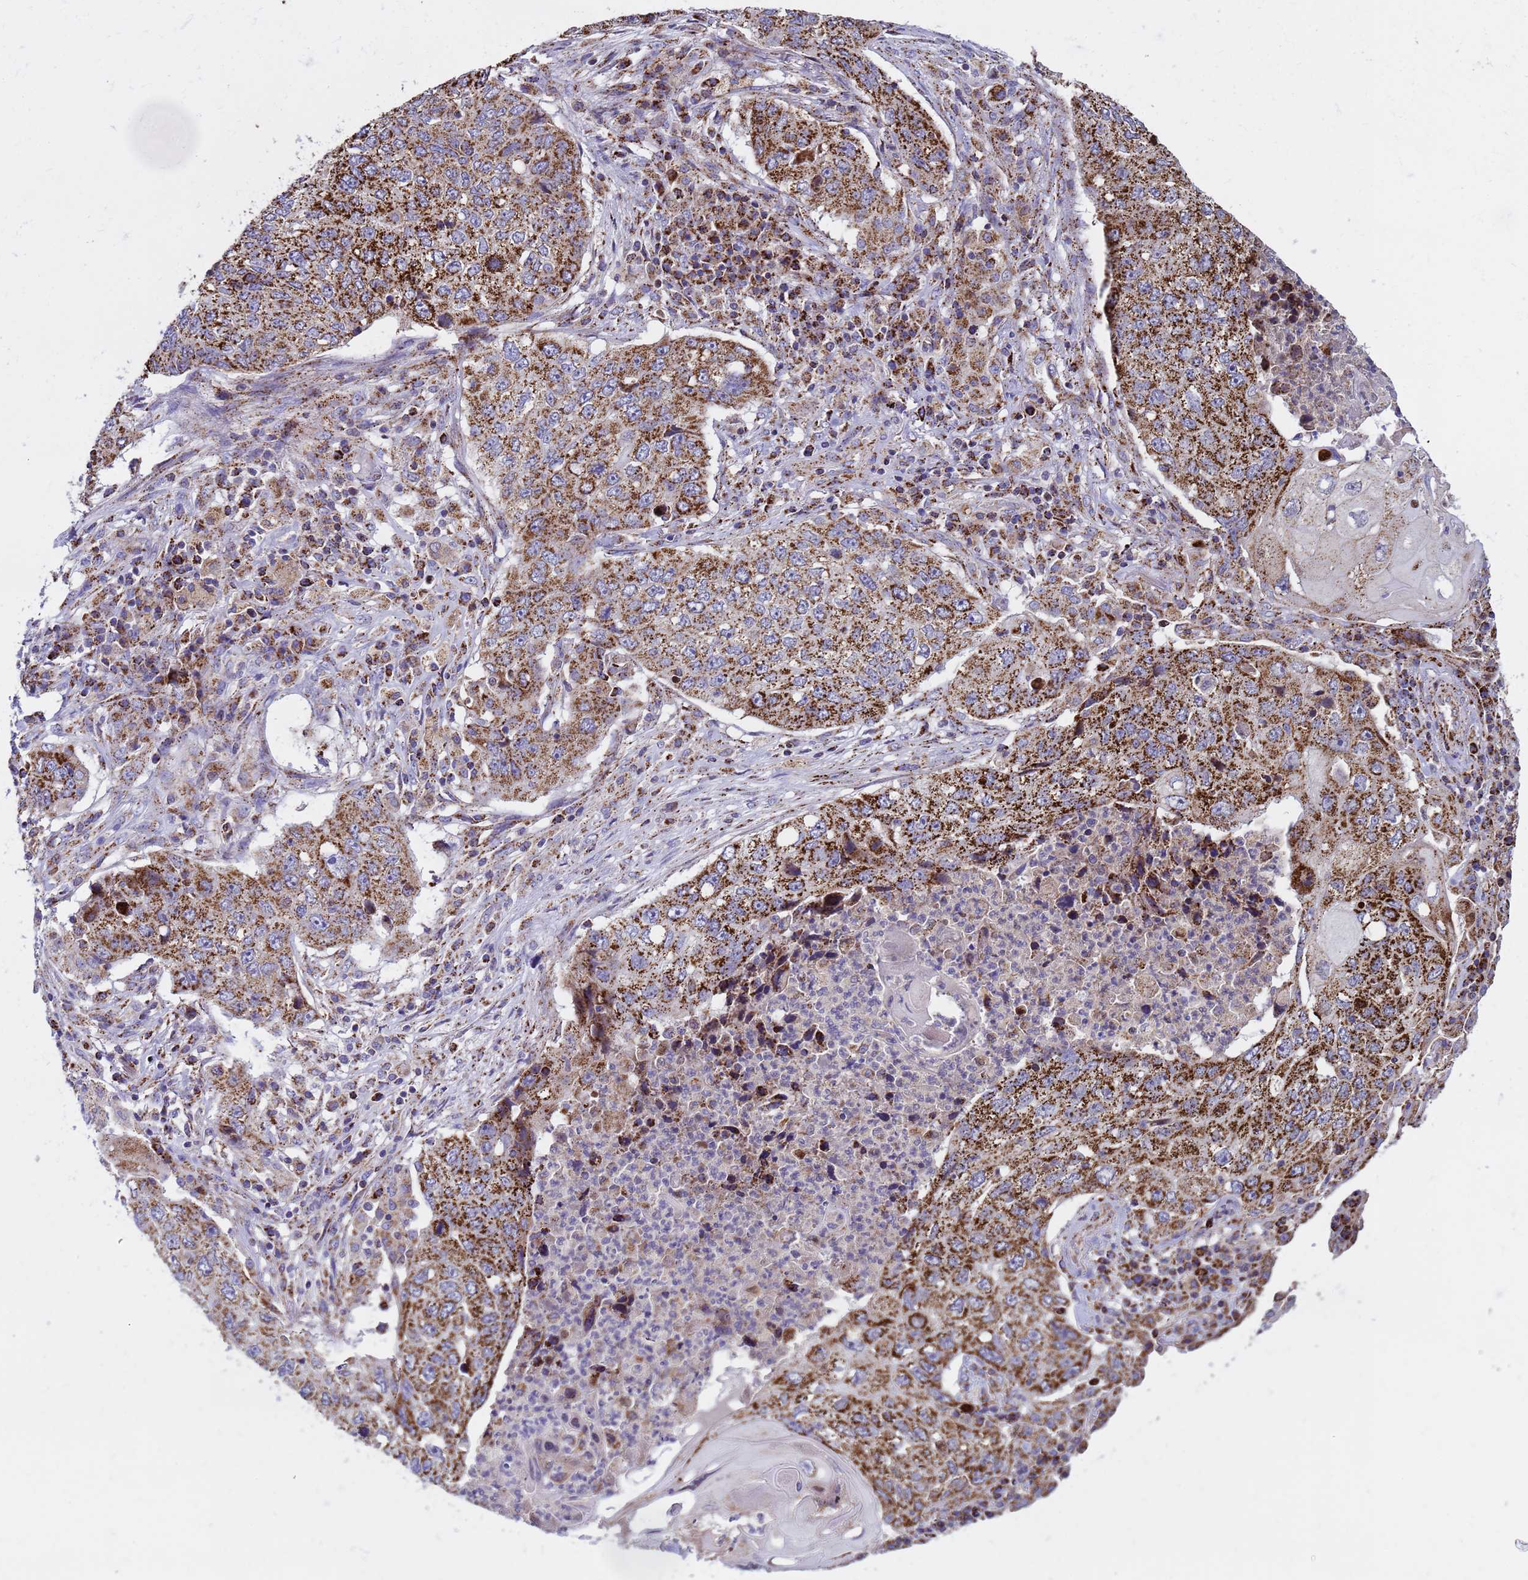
{"staining": {"intensity": "strong", "quantity": ">75%", "location": "cytoplasmic/membranous"}, "tissue": "lung cancer", "cell_type": "Tumor cells", "image_type": "cancer", "snomed": [{"axis": "morphology", "description": "Squamous cell carcinoma, NOS"}, {"axis": "topography", "description": "Lung"}], "caption": "Protein staining displays strong cytoplasmic/membranous expression in about >75% of tumor cells in lung squamous cell carcinoma.", "gene": "TUBGCP3", "patient": {"sex": "female", "age": 63}}